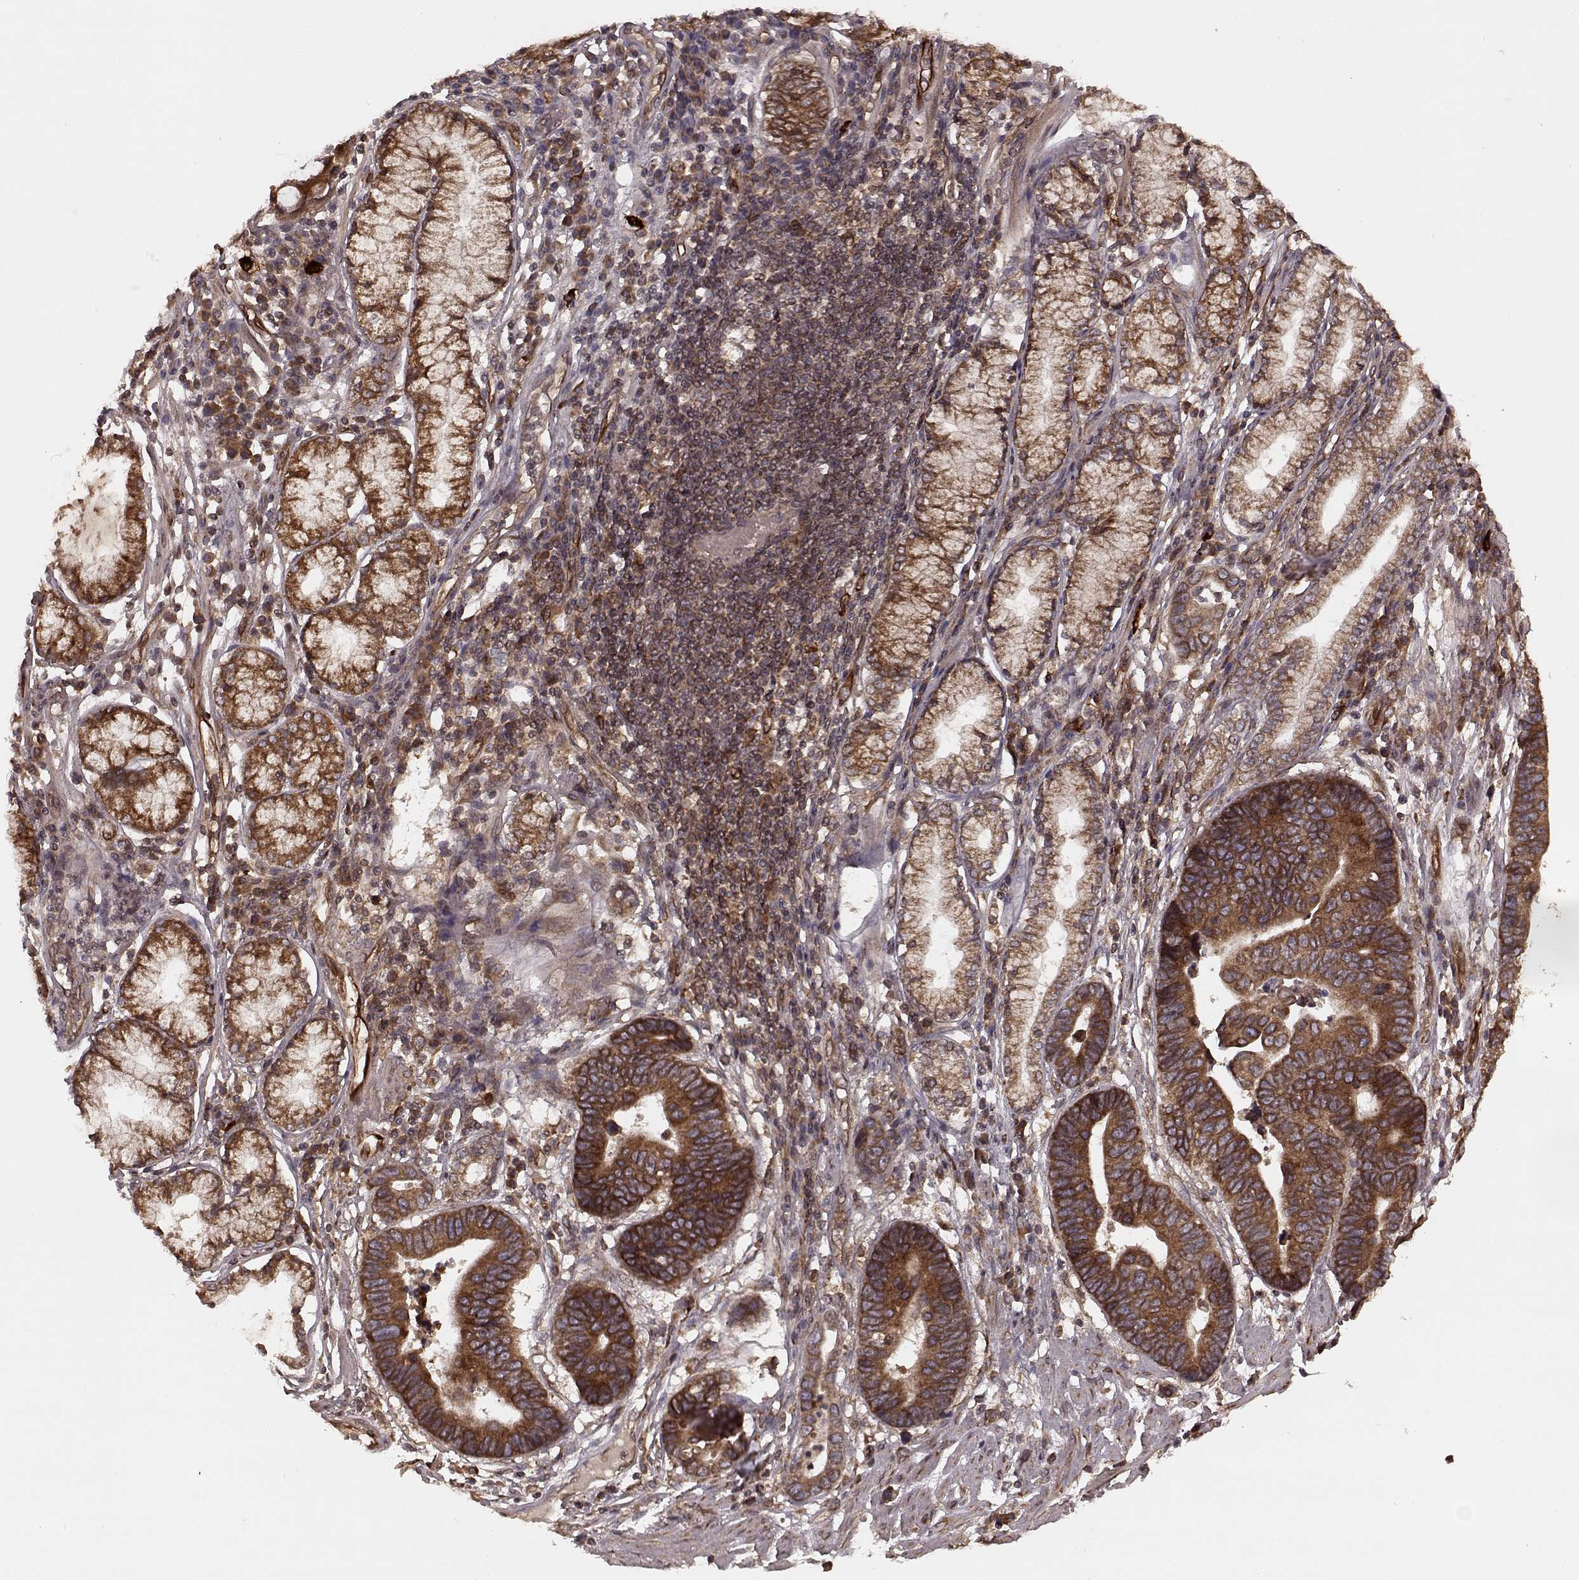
{"staining": {"intensity": "strong", "quantity": ">75%", "location": "cytoplasmic/membranous"}, "tissue": "stomach cancer", "cell_type": "Tumor cells", "image_type": "cancer", "snomed": [{"axis": "morphology", "description": "Adenocarcinoma, NOS"}, {"axis": "topography", "description": "Stomach"}], "caption": "Stomach adenocarcinoma was stained to show a protein in brown. There is high levels of strong cytoplasmic/membranous positivity in about >75% of tumor cells.", "gene": "AGPAT1", "patient": {"sex": "male", "age": 84}}